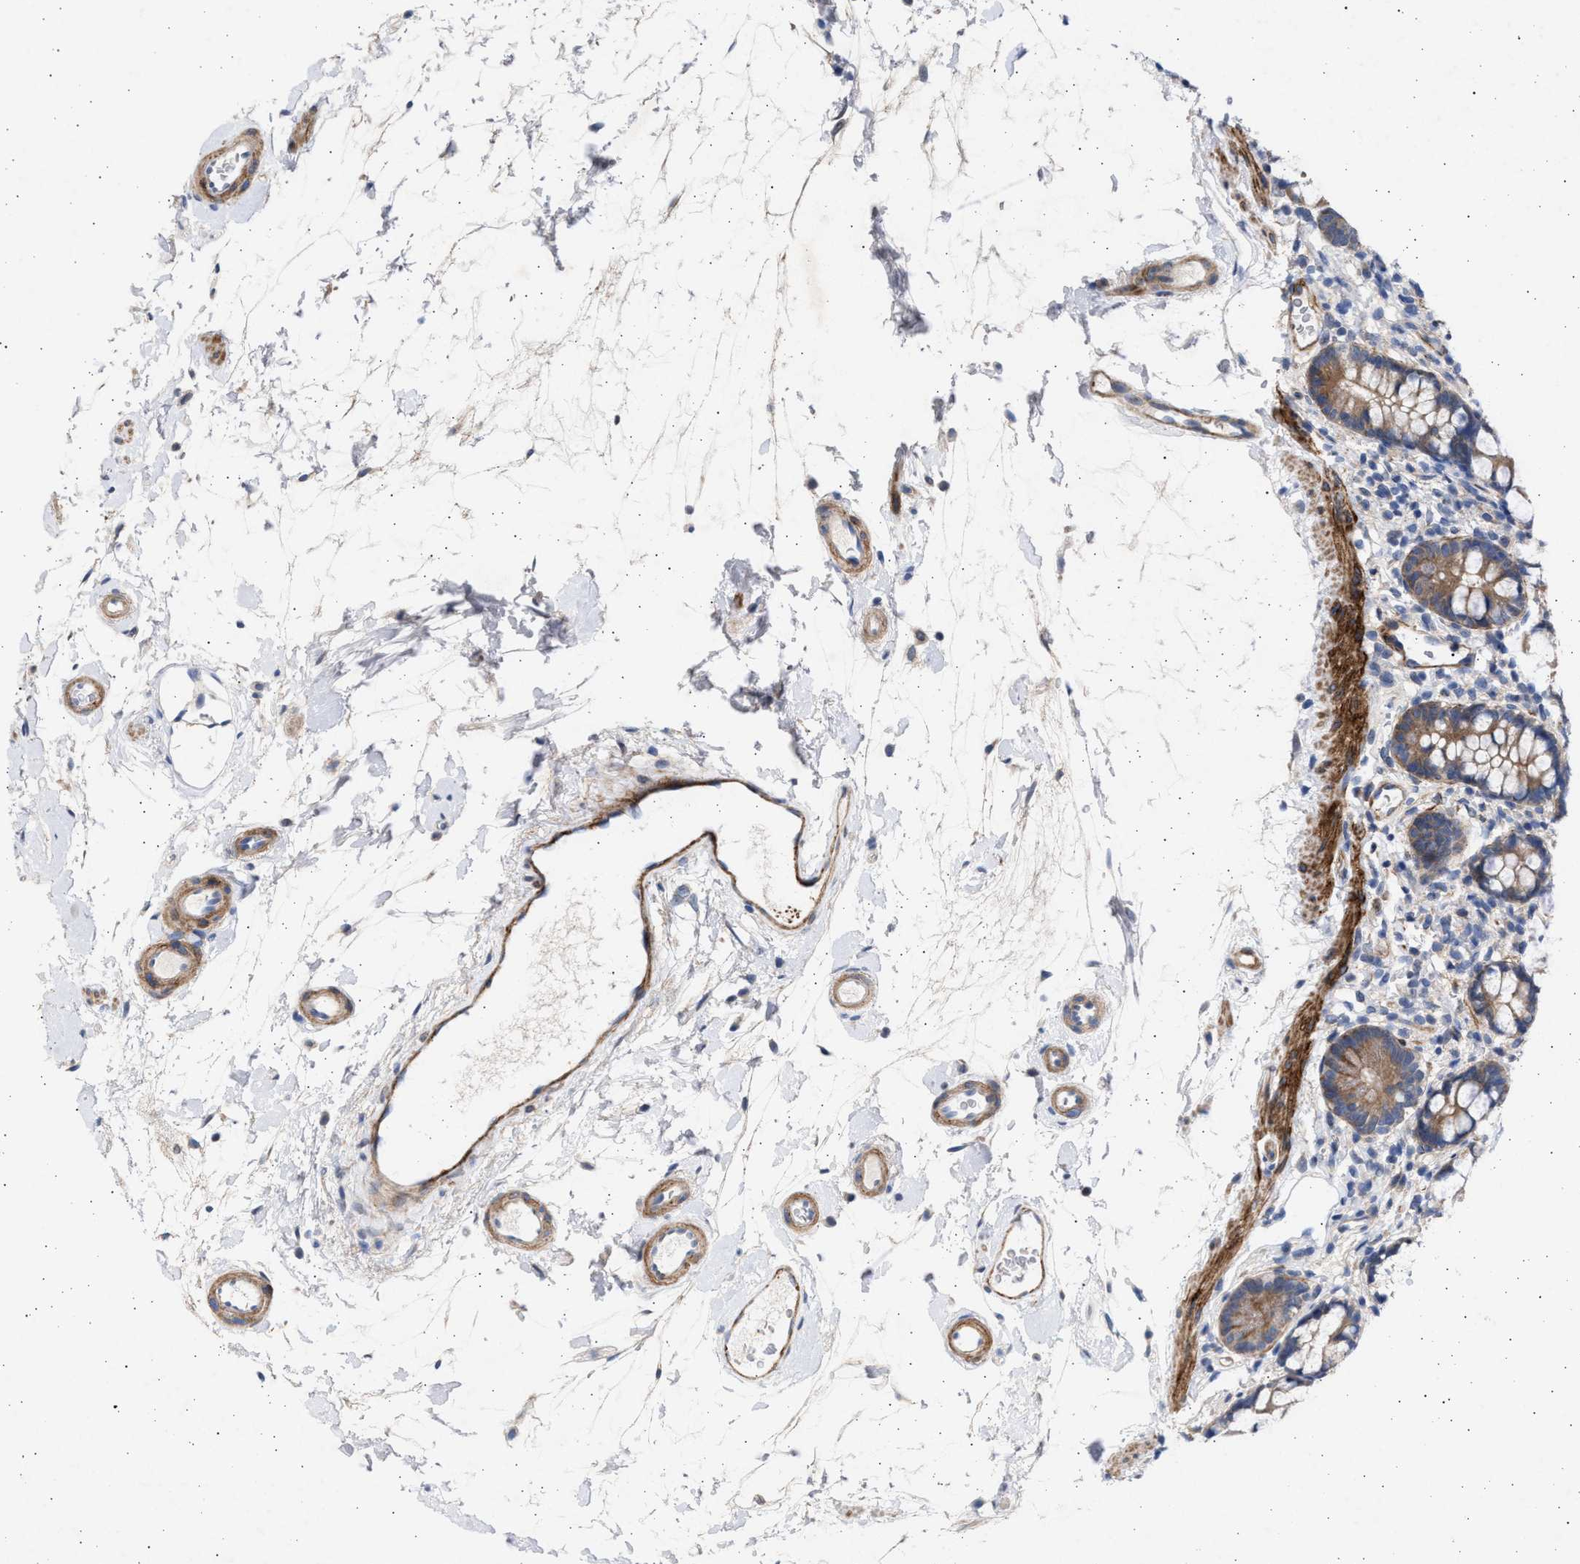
{"staining": {"intensity": "moderate", "quantity": ">75%", "location": "cytoplasmic/membranous"}, "tissue": "small intestine", "cell_type": "Glandular cells", "image_type": "normal", "snomed": [{"axis": "morphology", "description": "Normal tissue, NOS"}, {"axis": "topography", "description": "Small intestine"}], "caption": "This is a micrograph of immunohistochemistry staining of normal small intestine, which shows moderate staining in the cytoplasmic/membranous of glandular cells.", "gene": "NBR1", "patient": {"sex": "female", "age": 84}}